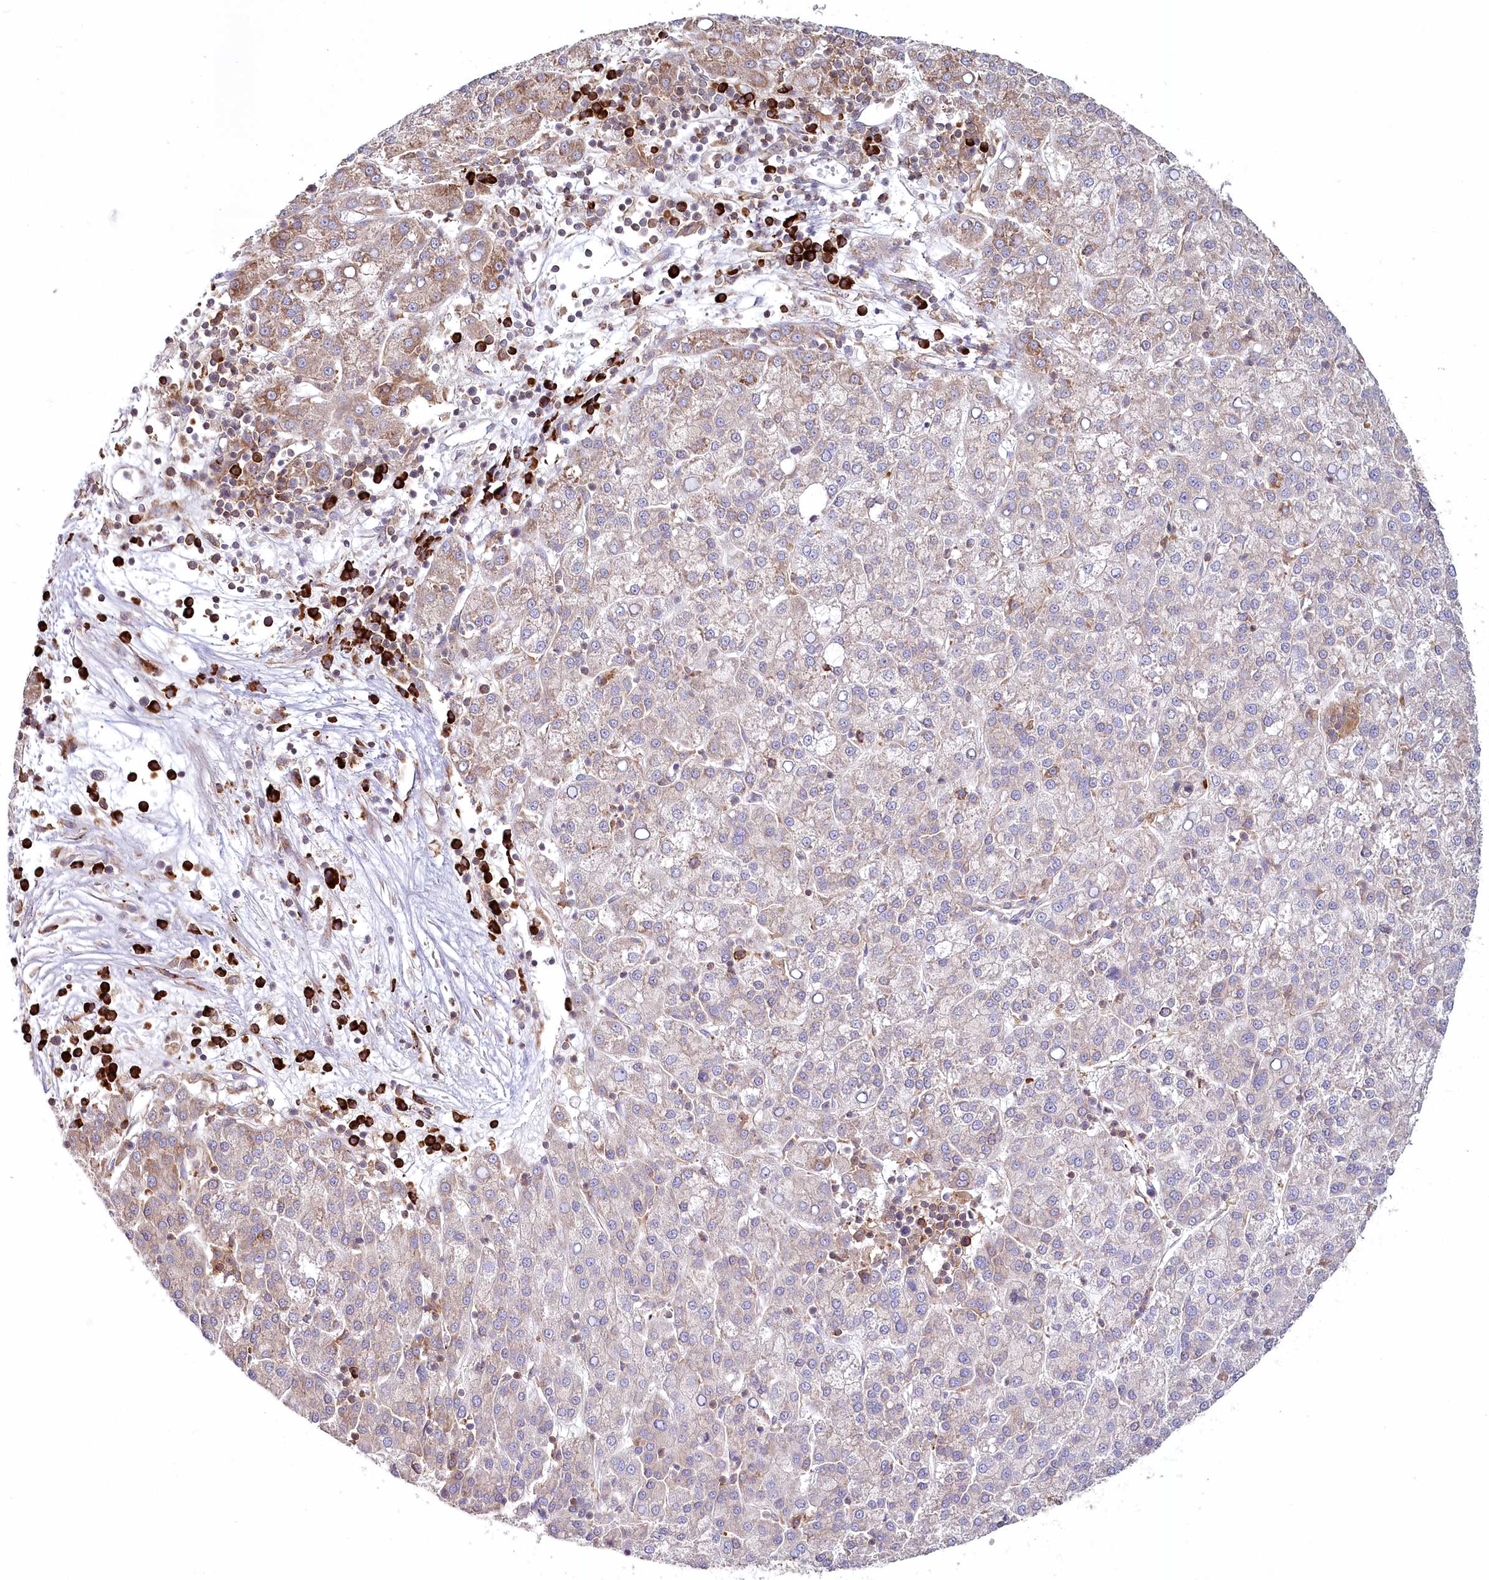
{"staining": {"intensity": "weak", "quantity": "<25%", "location": "cytoplasmic/membranous"}, "tissue": "liver cancer", "cell_type": "Tumor cells", "image_type": "cancer", "snomed": [{"axis": "morphology", "description": "Carcinoma, Hepatocellular, NOS"}, {"axis": "topography", "description": "Liver"}], "caption": "DAB immunohistochemical staining of human hepatocellular carcinoma (liver) shows no significant expression in tumor cells.", "gene": "POGLUT1", "patient": {"sex": "female", "age": 58}}